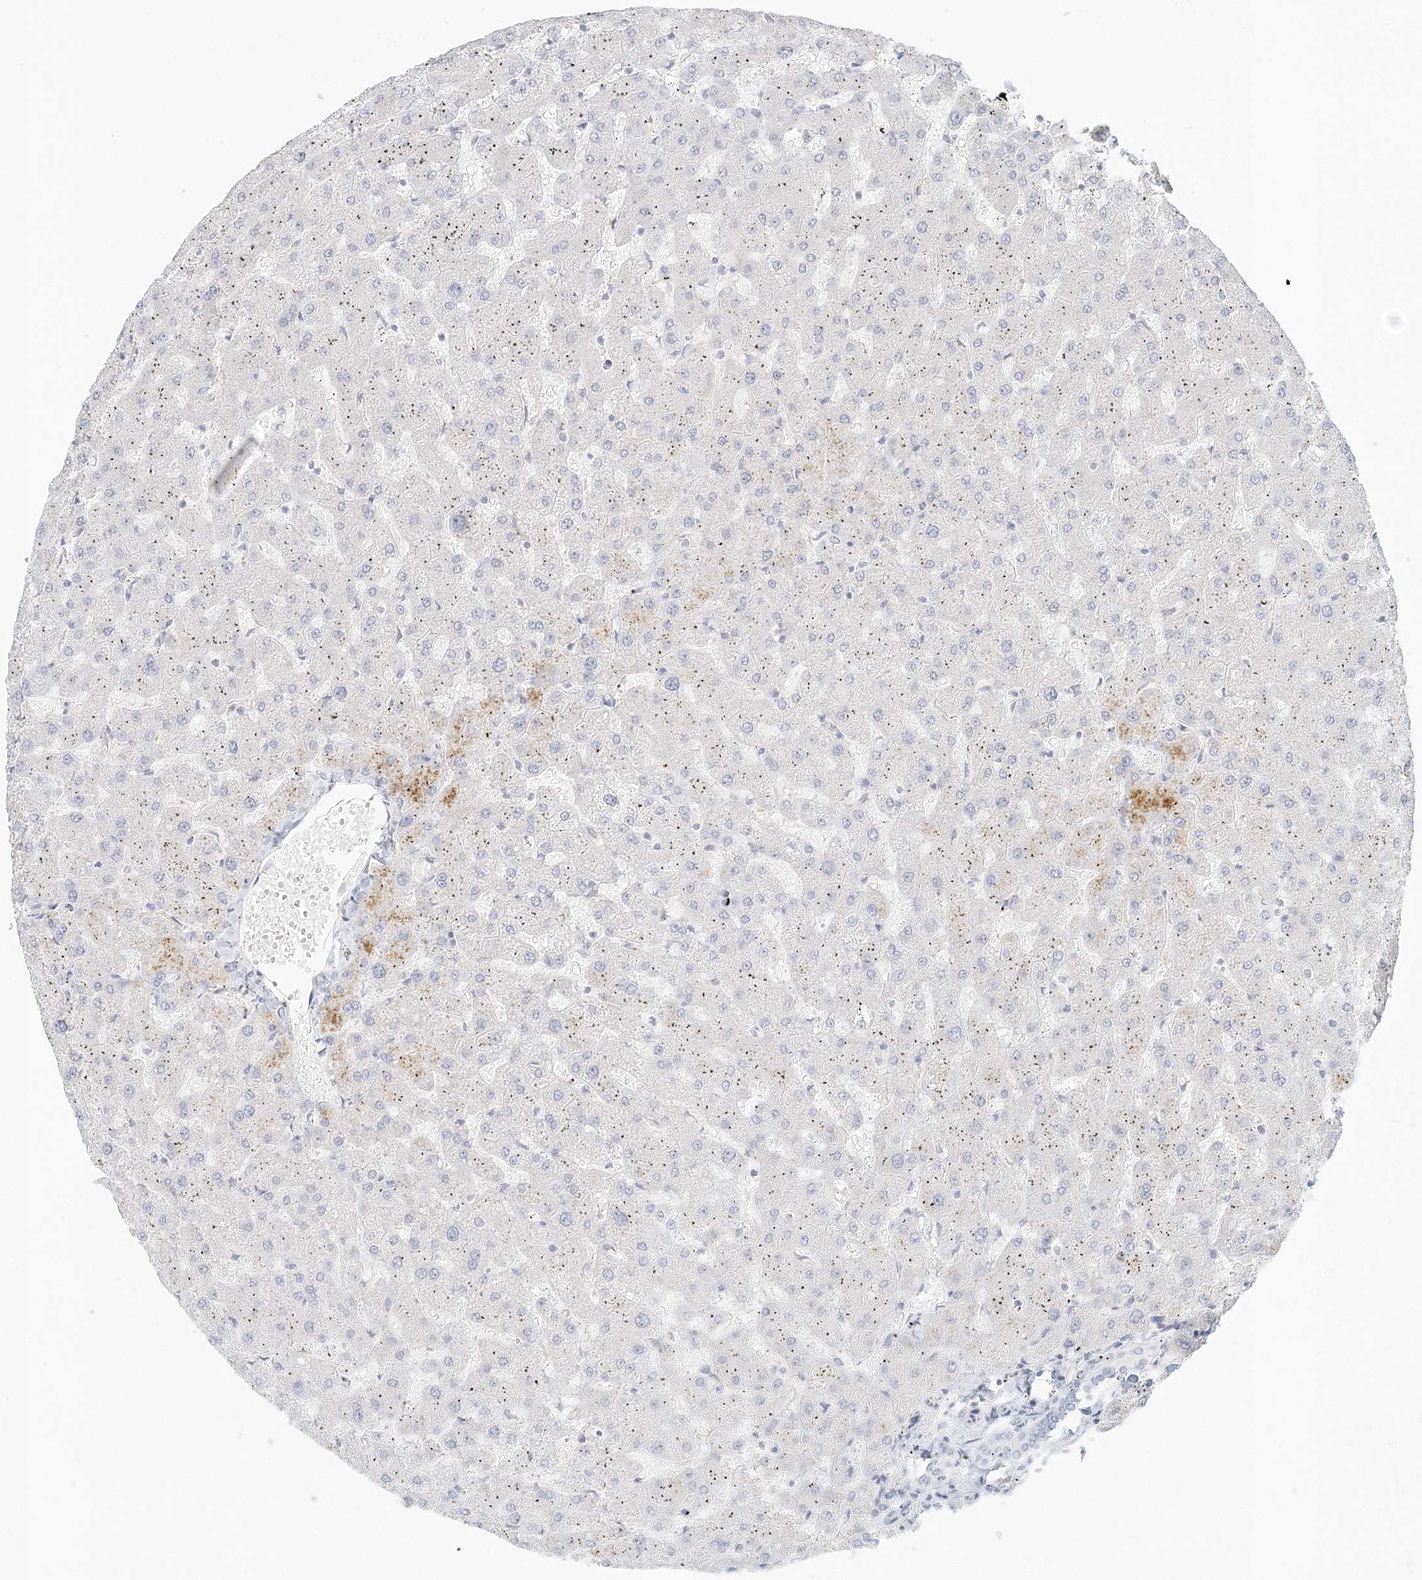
{"staining": {"intensity": "negative", "quantity": "none", "location": "none"}, "tissue": "liver", "cell_type": "Cholangiocytes", "image_type": "normal", "snomed": [{"axis": "morphology", "description": "Normal tissue, NOS"}, {"axis": "topography", "description": "Liver"}], "caption": "A histopathology image of liver stained for a protein exhibits no brown staining in cholangiocytes. Brightfield microscopy of immunohistochemistry stained with DAB (3,3'-diaminobenzidine) (brown) and hematoxylin (blue), captured at high magnification.", "gene": "DMRTB1", "patient": {"sex": "female", "age": 63}}